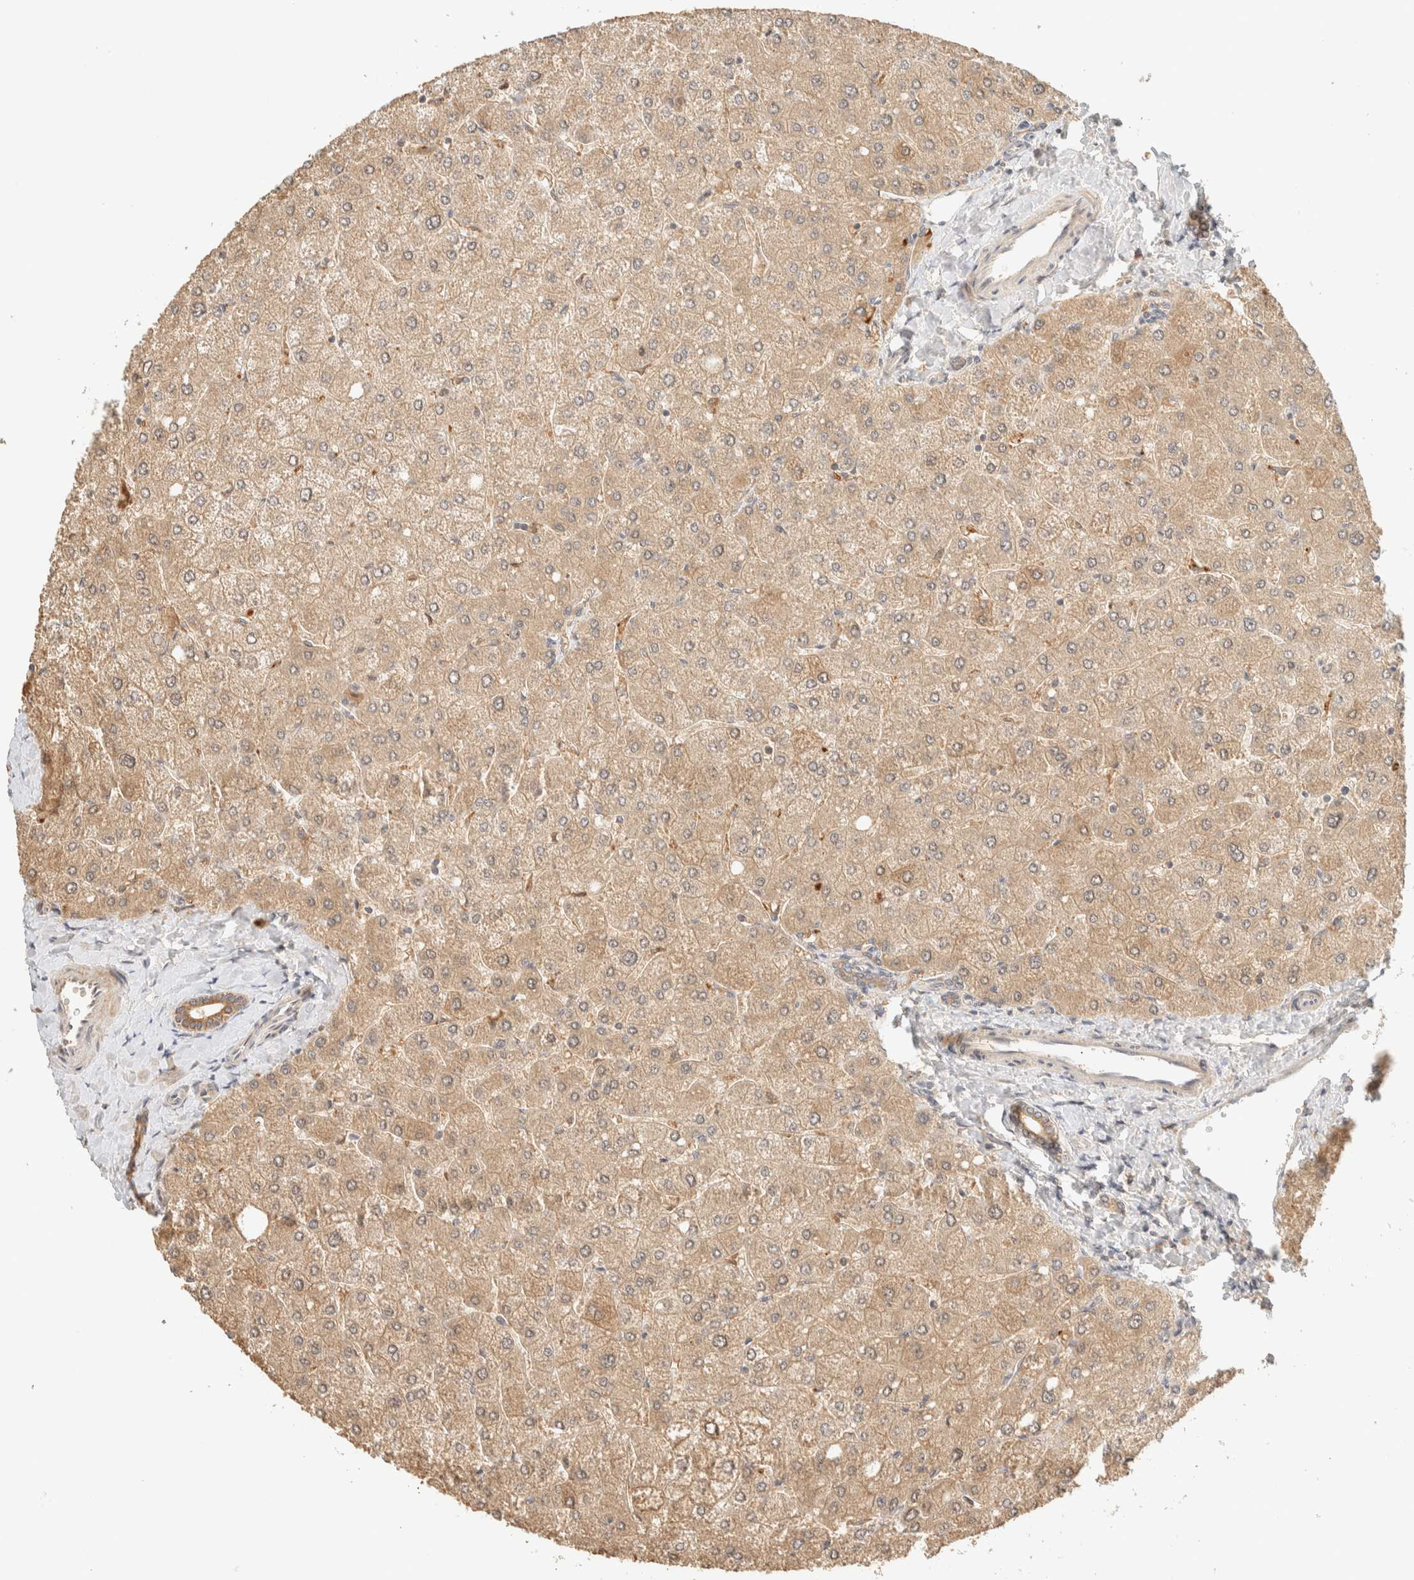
{"staining": {"intensity": "moderate", "quantity": ">75%", "location": "cytoplasmic/membranous"}, "tissue": "liver", "cell_type": "Cholangiocytes", "image_type": "normal", "snomed": [{"axis": "morphology", "description": "Normal tissue, NOS"}, {"axis": "topography", "description": "Liver"}], "caption": "Immunohistochemical staining of benign human liver shows medium levels of moderate cytoplasmic/membranous expression in approximately >75% of cholangiocytes. (Brightfield microscopy of DAB IHC at high magnification).", "gene": "ZBTB34", "patient": {"sex": "male", "age": 55}}